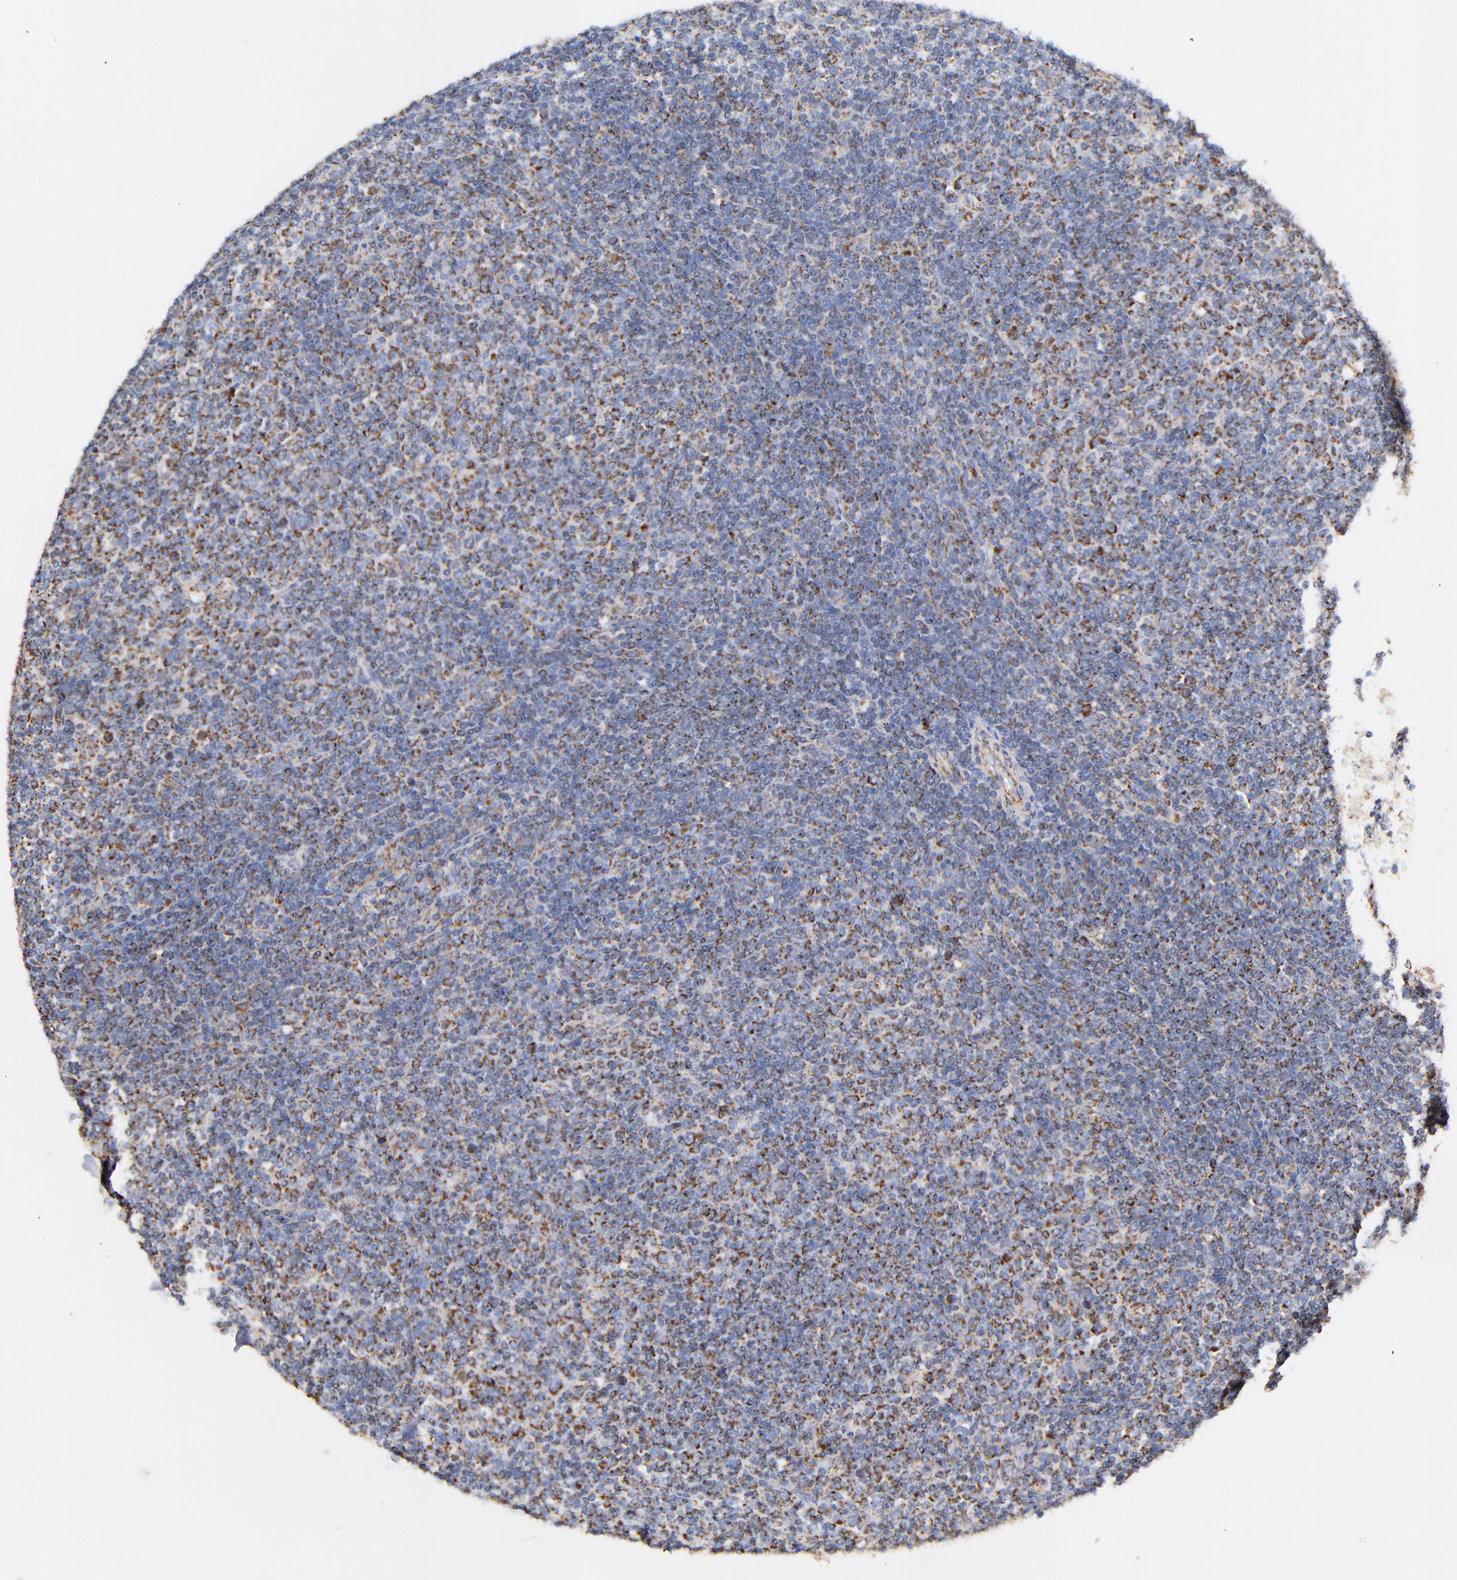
{"staining": {"intensity": "moderate", "quantity": "<25%", "location": "cytoplasmic/membranous"}, "tissue": "lymphoma", "cell_type": "Tumor cells", "image_type": "cancer", "snomed": [{"axis": "morphology", "description": "Malignant lymphoma, non-Hodgkin's type, Low grade"}, {"axis": "topography", "description": "Lymph node"}], "caption": "This histopathology image reveals immunohistochemistry staining of lymphoma, with low moderate cytoplasmic/membranous staining in about <25% of tumor cells.", "gene": "ATP5F1D", "patient": {"sex": "male", "age": 70}}